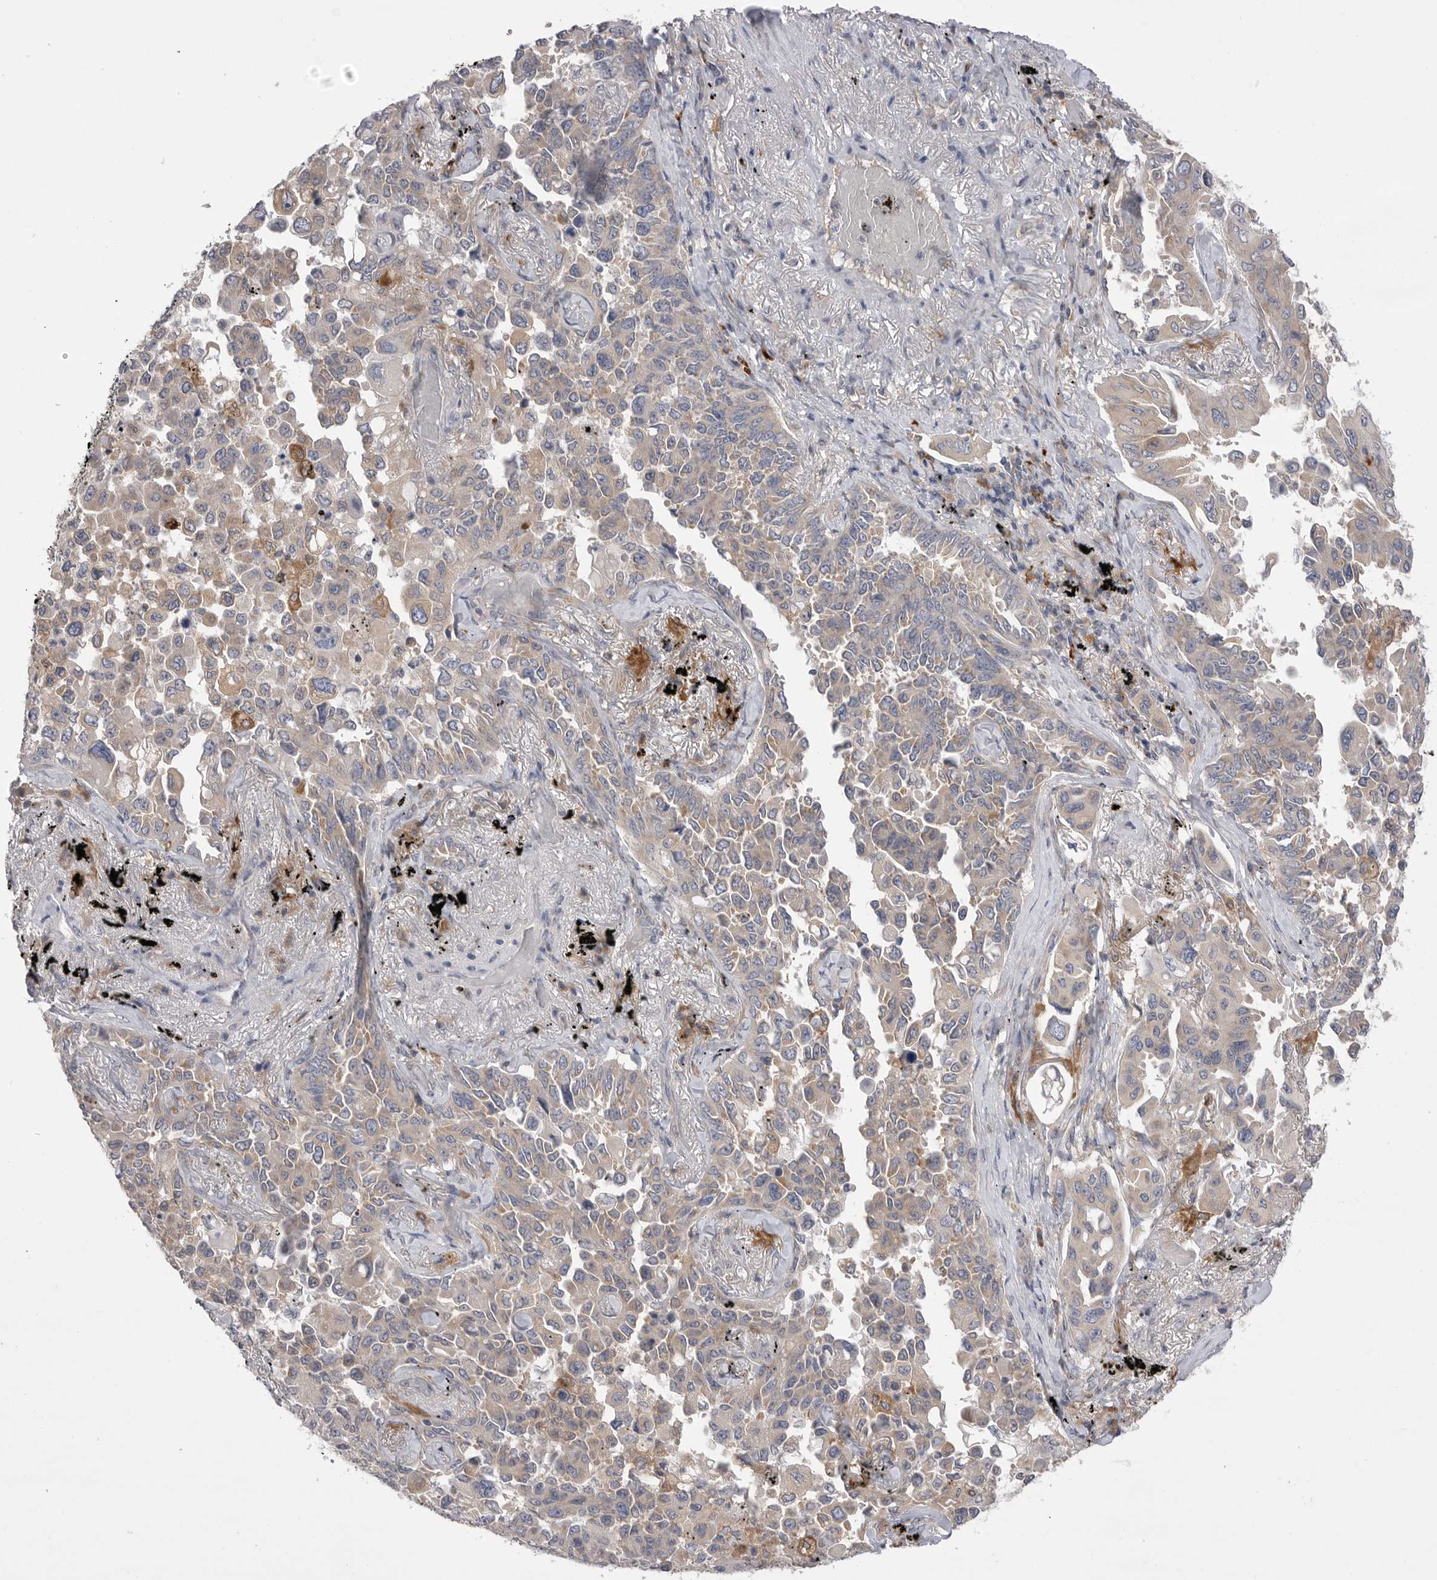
{"staining": {"intensity": "negative", "quantity": "none", "location": "none"}, "tissue": "lung cancer", "cell_type": "Tumor cells", "image_type": "cancer", "snomed": [{"axis": "morphology", "description": "Adenocarcinoma, NOS"}, {"axis": "topography", "description": "Lung"}], "caption": "IHC of adenocarcinoma (lung) shows no expression in tumor cells.", "gene": "VAC14", "patient": {"sex": "female", "age": 67}}